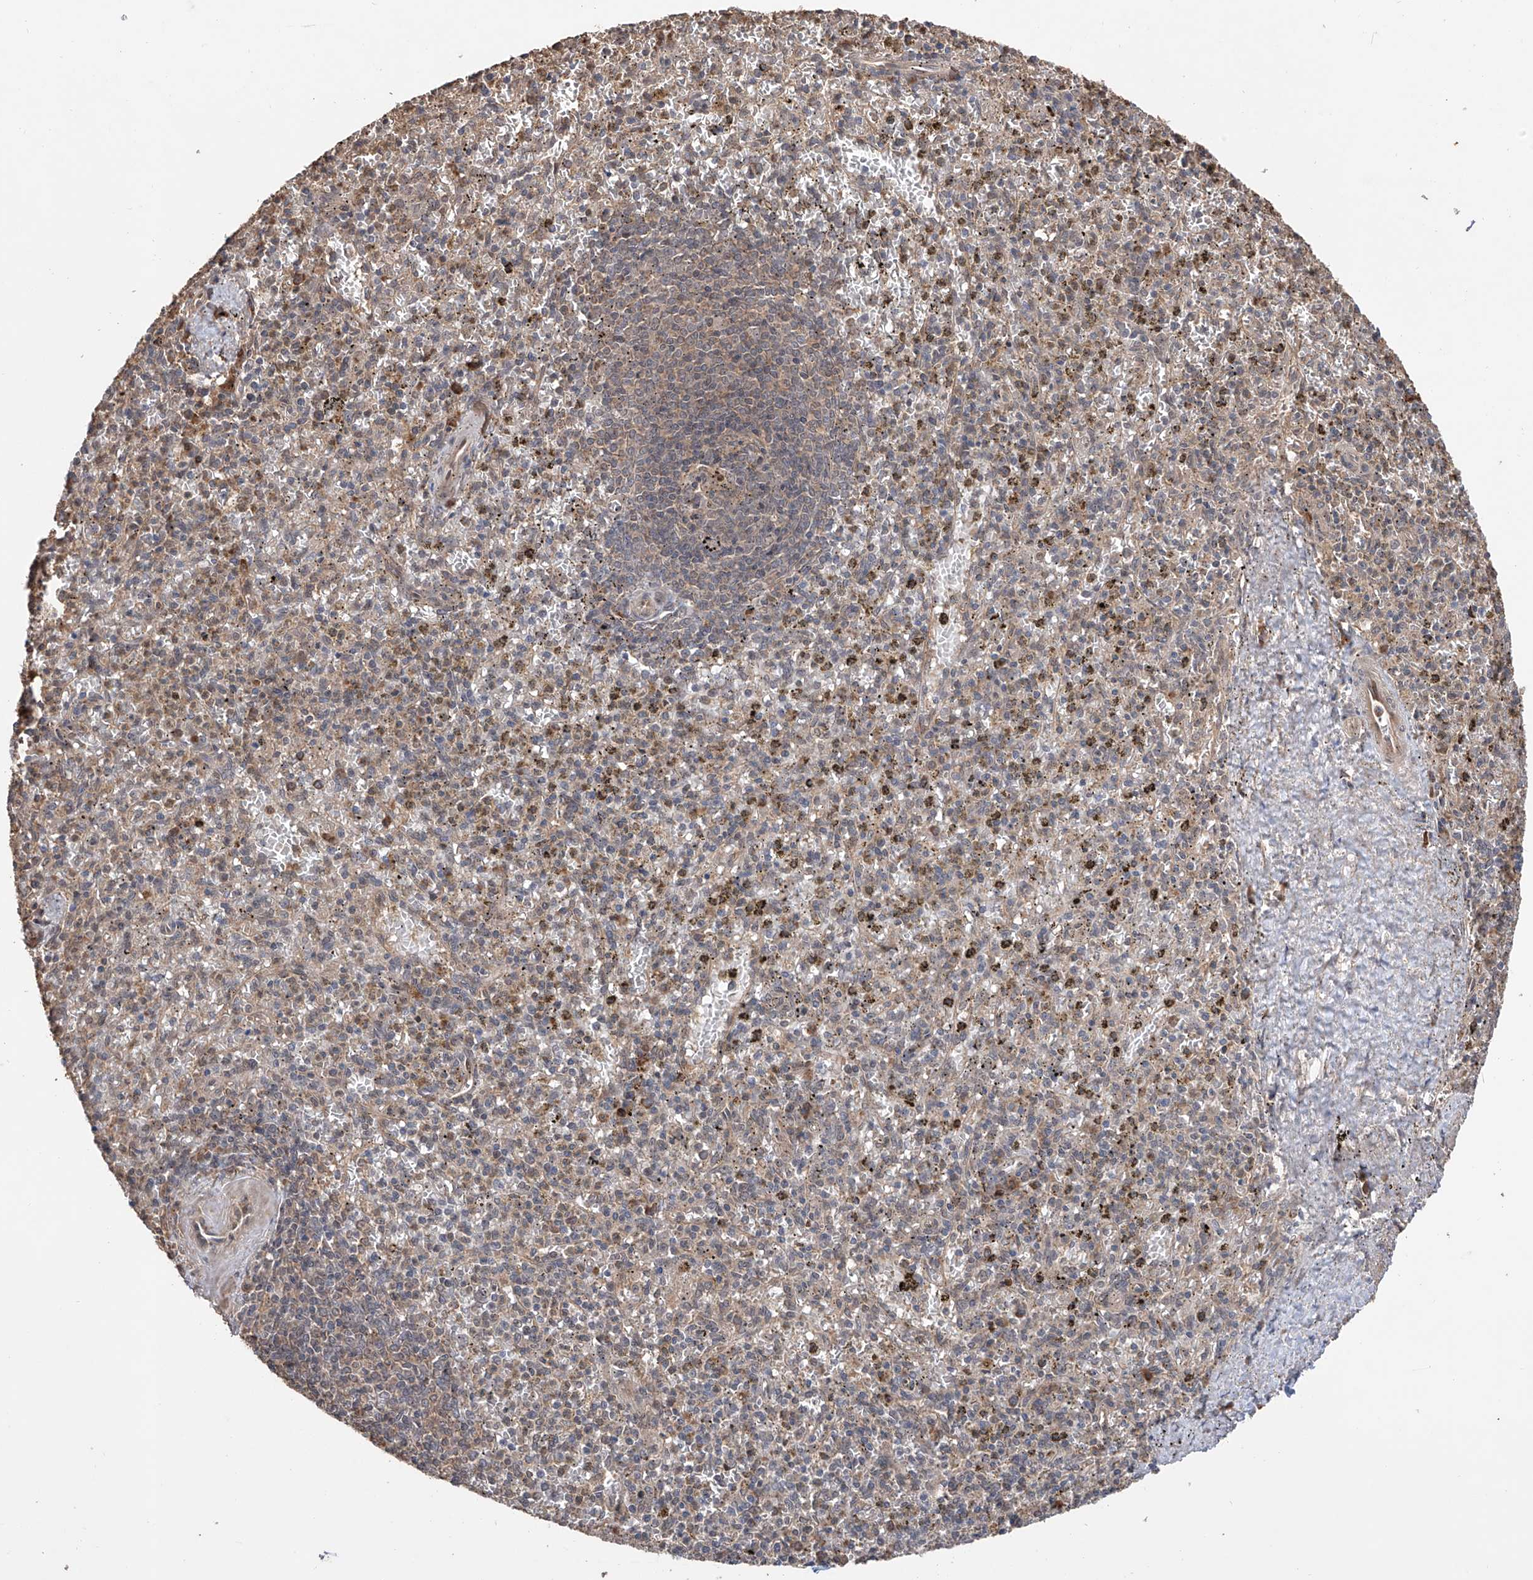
{"staining": {"intensity": "moderate", "quantity": "<25%", "location": "cytoplasmic/membranous"}, "tissue": "spleen", "cell_type": "Cells in red pulp", "image_type": "normal", "snomed": [{"axis": "morphology", "description": "Normal tissue, NOS"}, {"axis": "topography", "description": "Spleen"}], "caption": "Protein expression analysis of unremarkable spleen demonstrates moderate cytoplasmic/membranous positivity in about <25% of cells in red pulp. (IHC, brightfield microscopy, high magnification).", "gene": "FAM135A", "patient": {"sex": "male", "age": 72}}